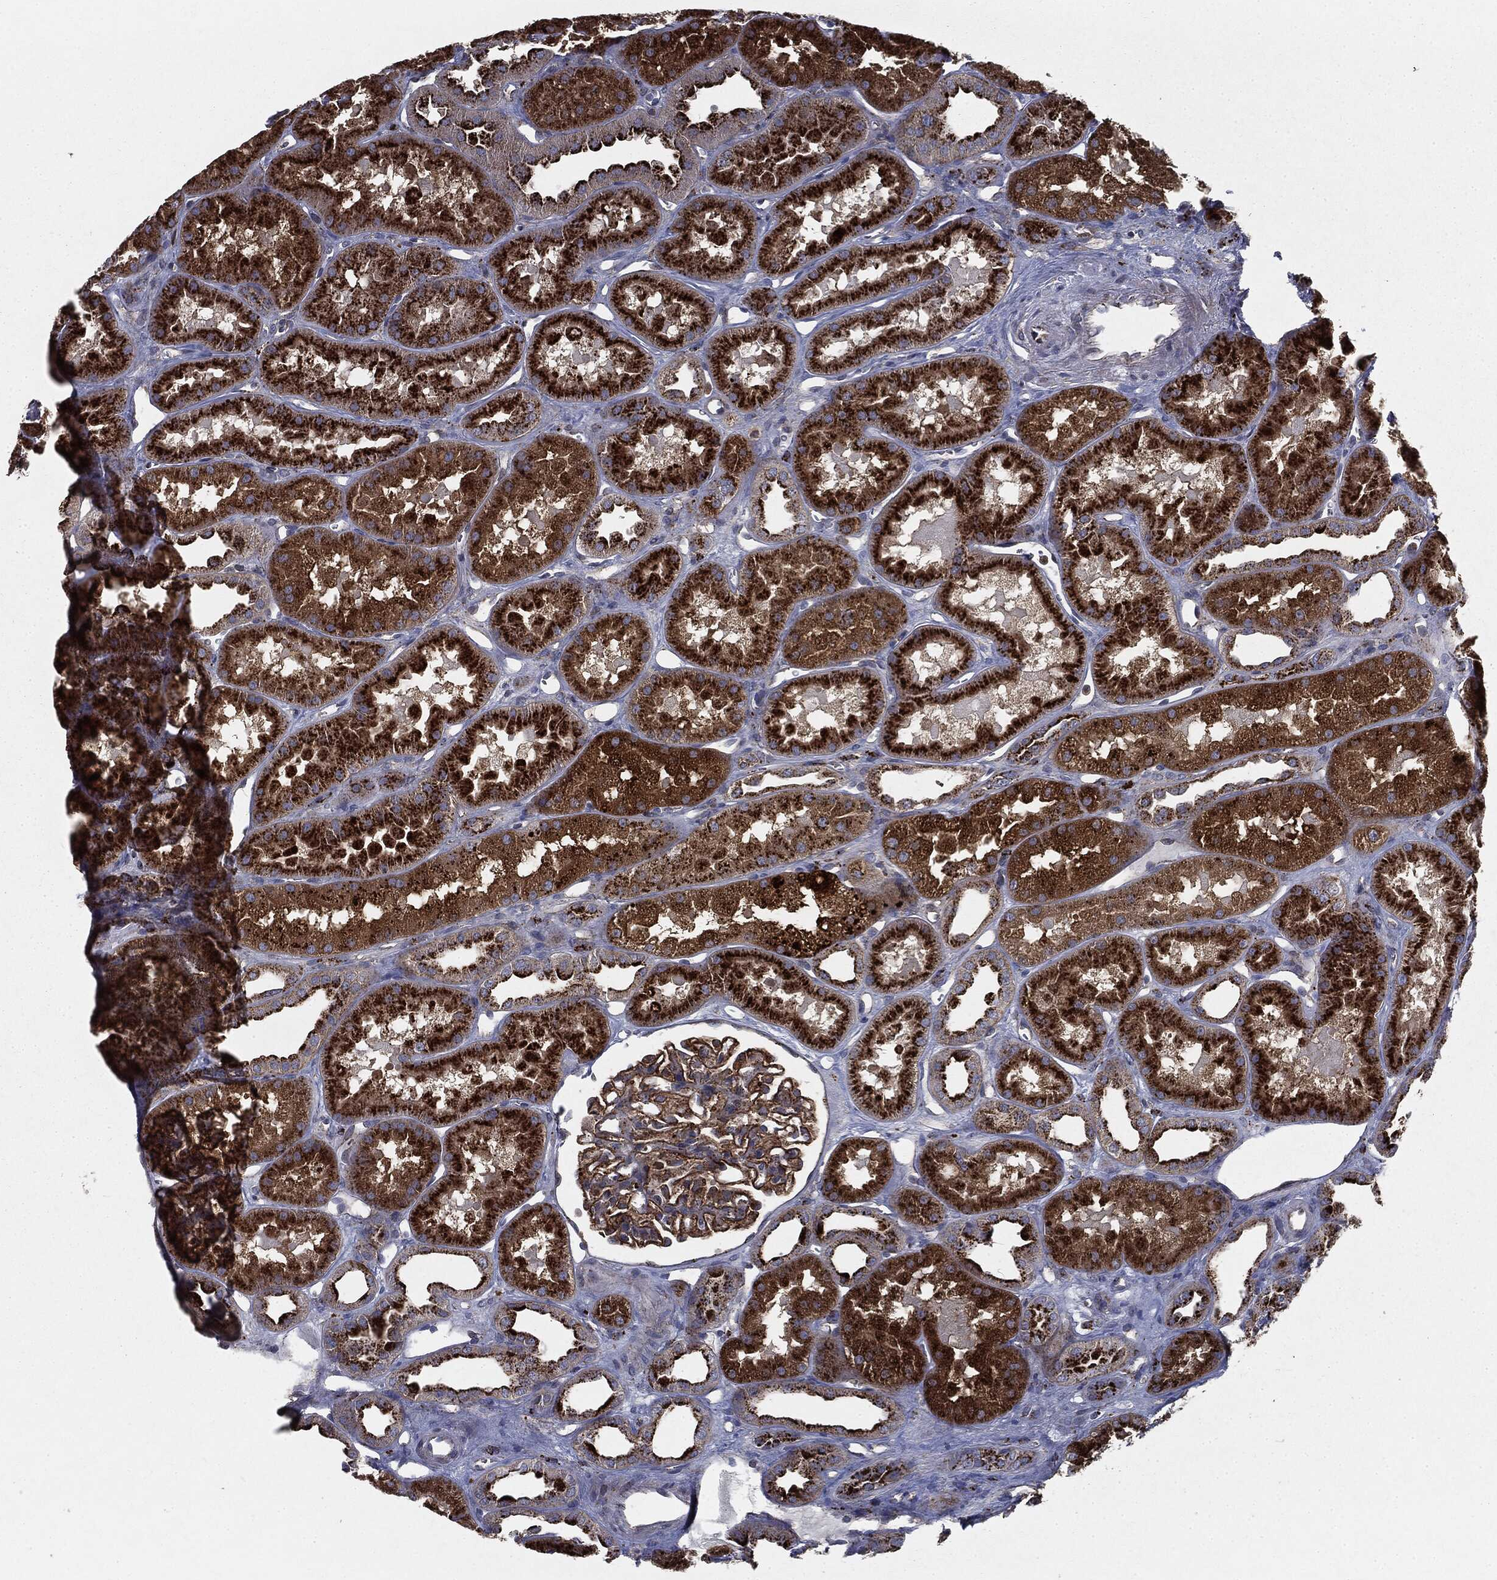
{"staining": {"intensity": "strong", "quantity": ">75%", "location": "cytoplasmic/membranous"}, "tissue": "kidney", "cell_type": "Cells in glomeruli", "image_type": "normal", "snomed": [{"axis": "morphology", "description": "Normal tissue, NOS"}, {"axis": "topography", "description": "Kidney"}], "caption": "Immunohistochemistry staining of benign kidney, which exhibits high levels of strong cytoplasmic/membranous positivity in about >75% of cells in glomeruli indicating strong cytoplasmic/membranous protein positivity. The staining was performed using DAB (brown) for protein detection and nuclei were counterstained in hematoxylin (blue).", "gene": "CTSA", "patient": {"sex": "male", "age": 61}}